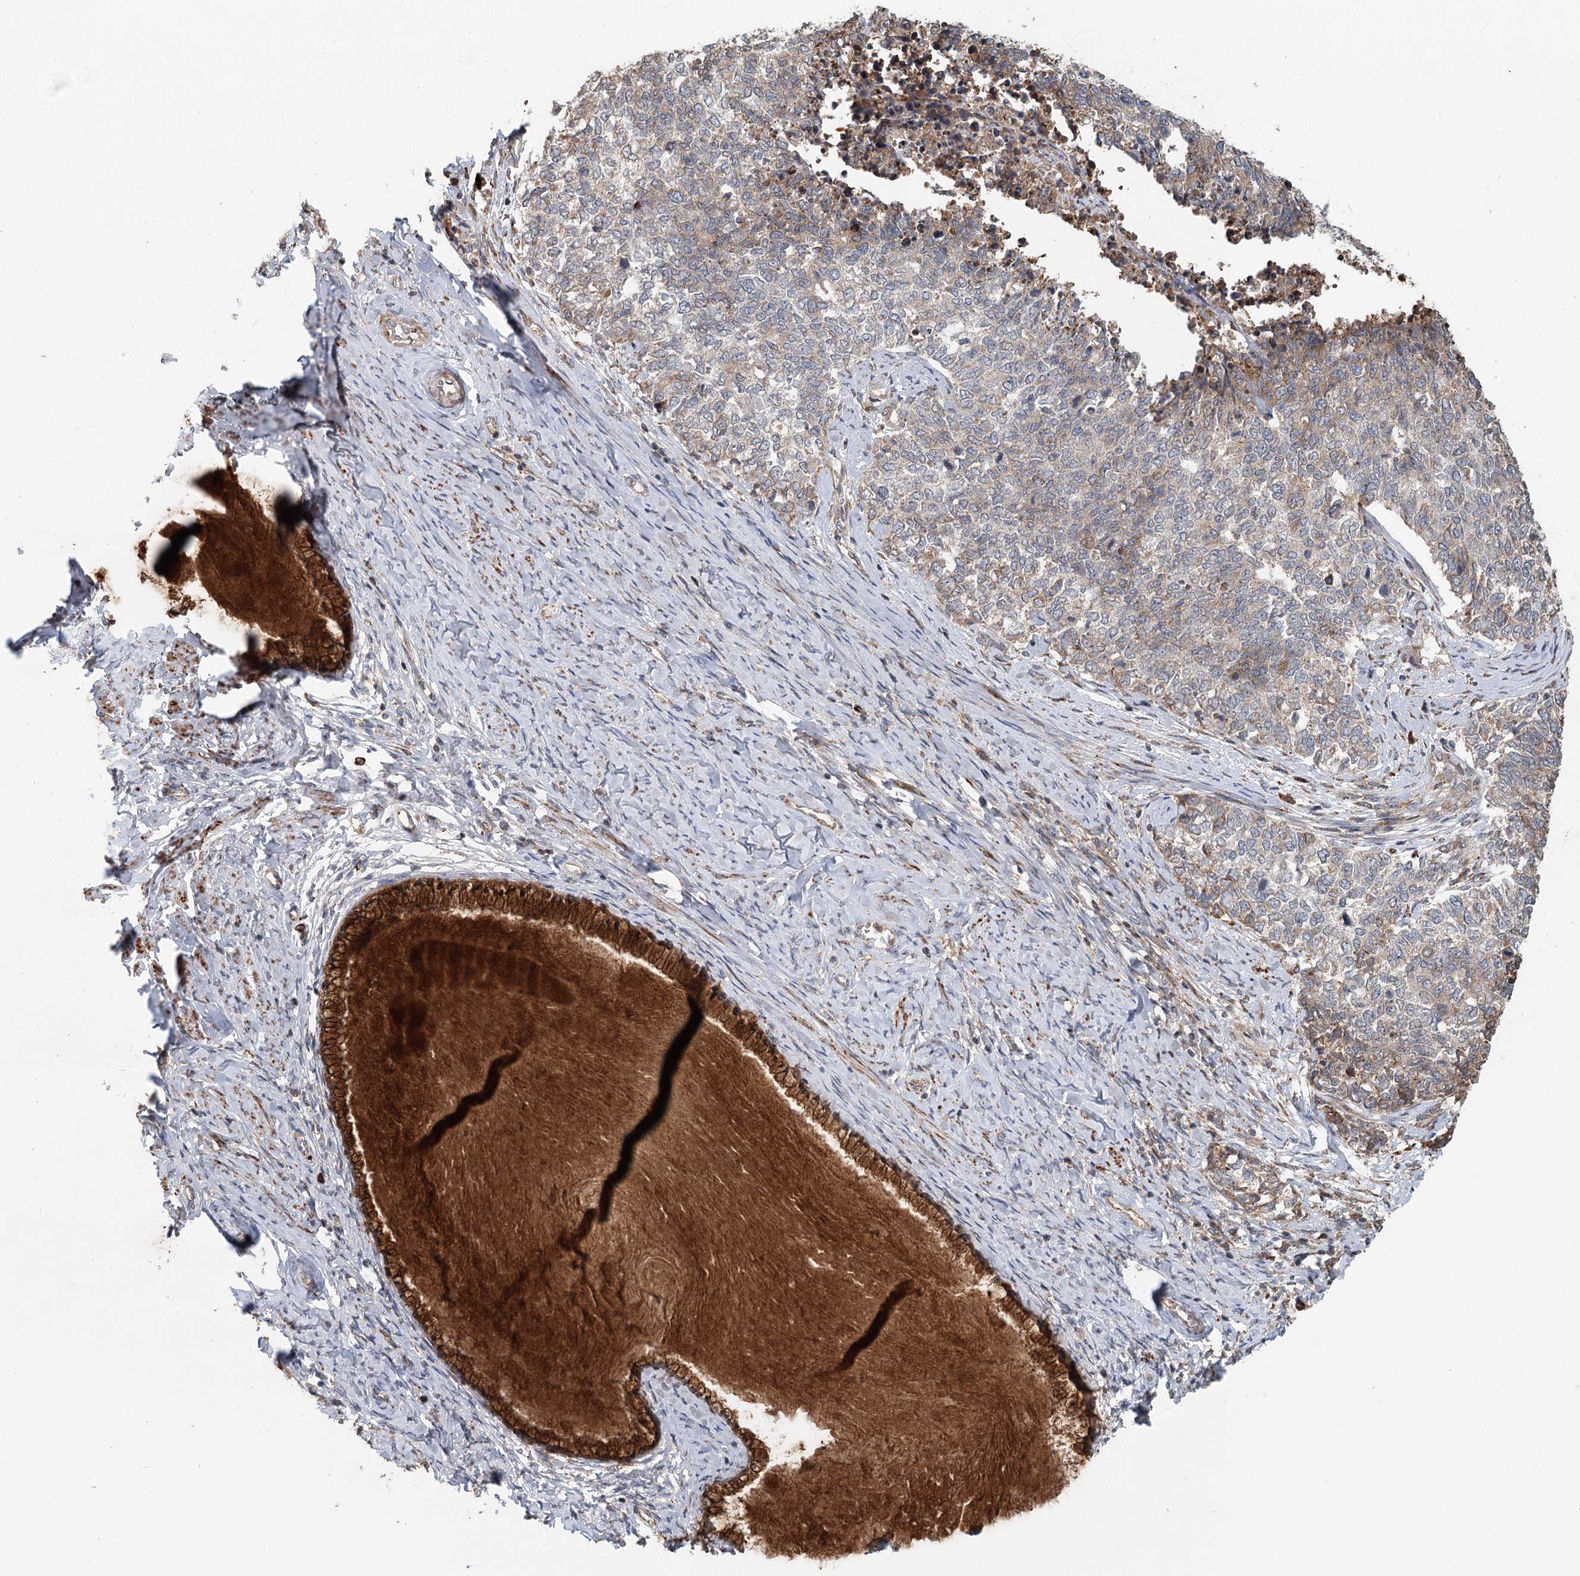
{"staining": {"intensity": "weak", "quantity": "25%-75%", "location": "cytoplasmic/membranous"}, "tissue": "cervical cancer", "cell_type": "Tumor cells", "image_type": "cancer", "snomed": [{"axis": "morphology", "description": "Squamous cell carcinoma, NOS"}, {"axis": "topography", "description": "Cervix"}], "caption": "There is low levels of weak cytoplasmic/membranous staining in tumor cells of squamous cell carcinoma (cervical), as demonstrated by immunohistochemical staining (brown color).", "gene": "RNF111", "patient": {"sex": "female", "age": 63}}